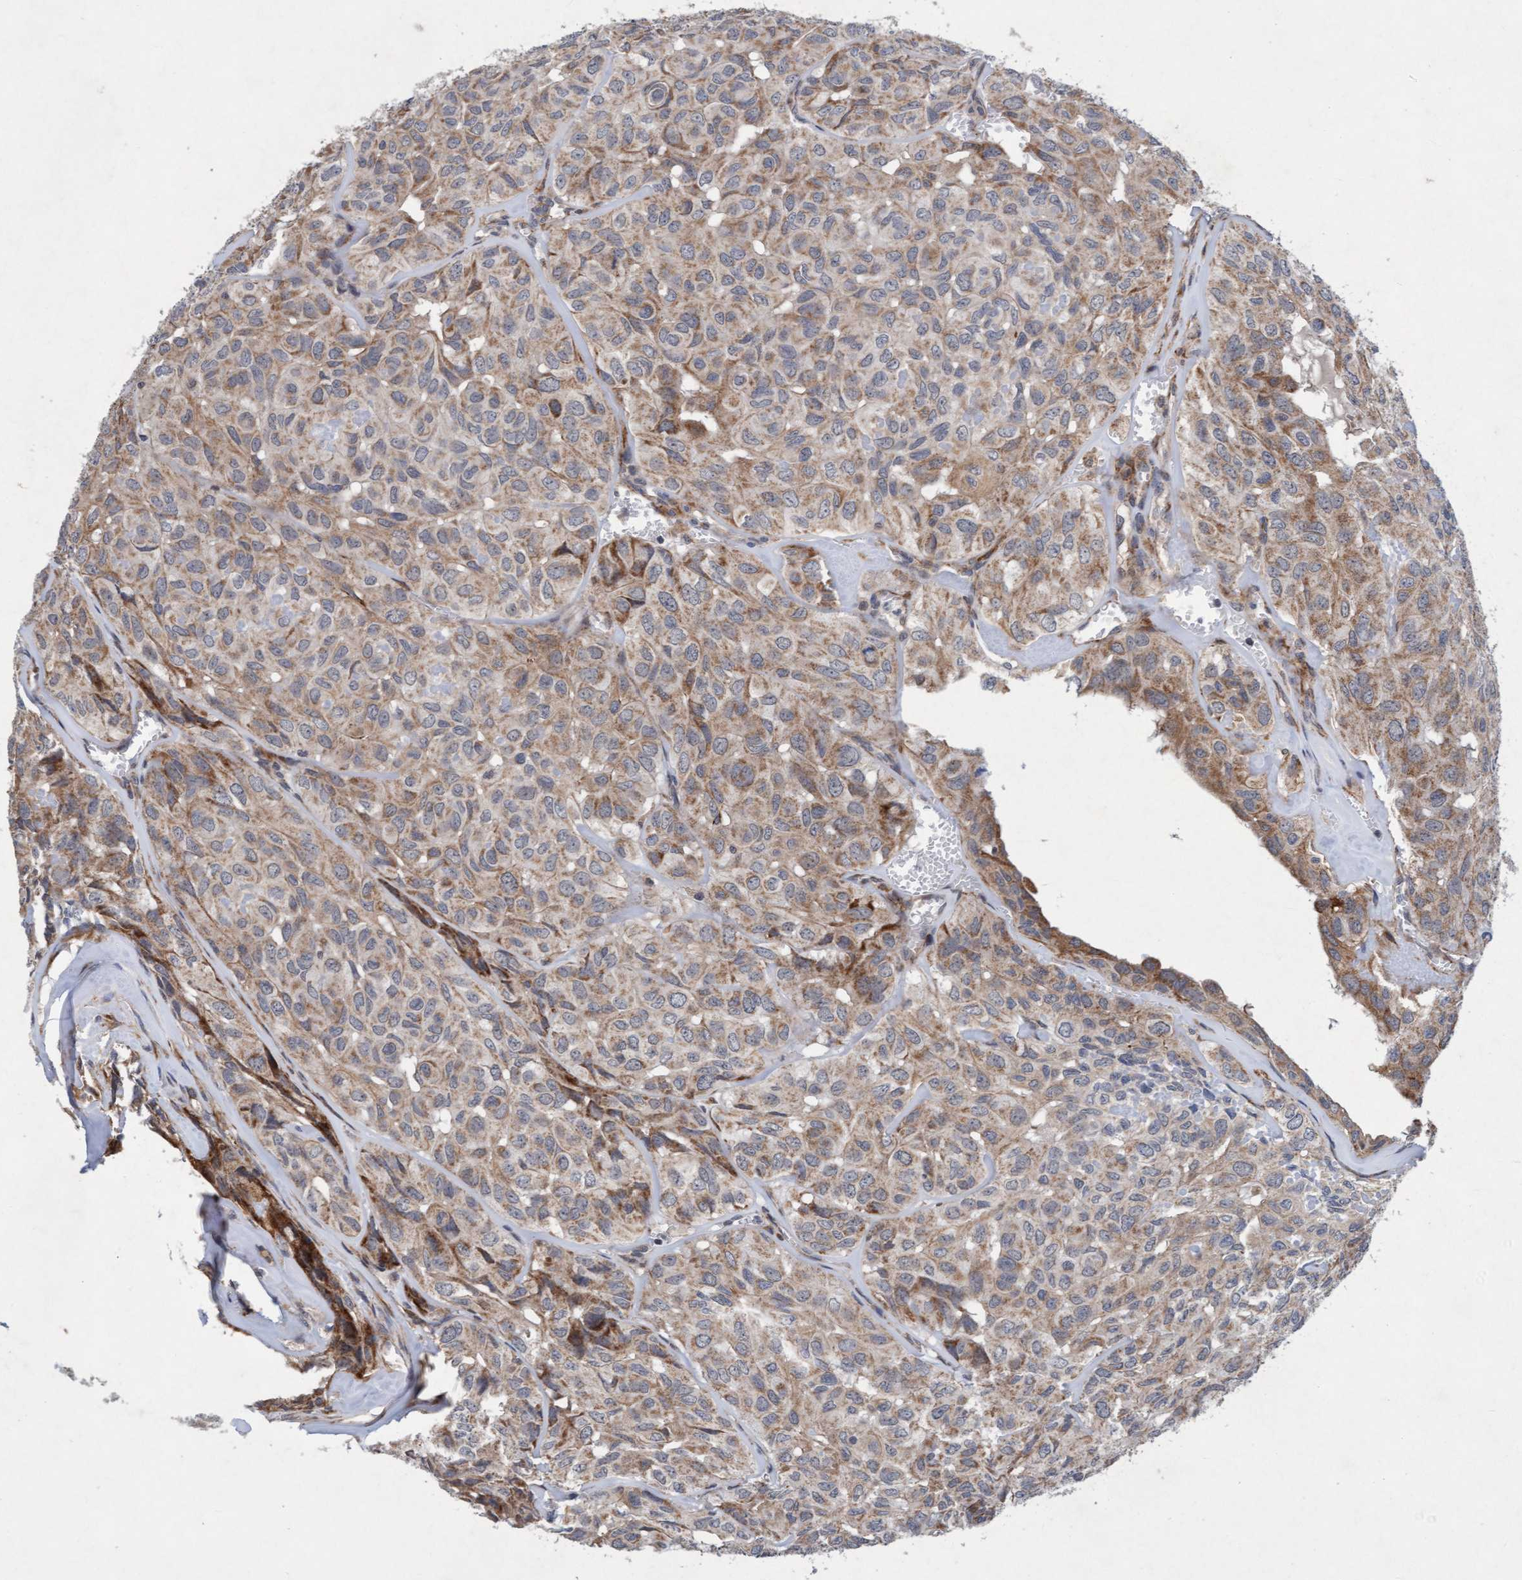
{"staining": {"intensity": "weak", "quantity": "25%-75%", "location": "cytoplasmic/membranous"}, "tissue": "head and neck cancer", "cell_type": "Tumor cells", "image_type": "cancer", "snomed": [{"axis": "morphology", "description": "Adenocarcinoma, NOS"}, {"axis": "topography", "description": "Salivary gland, NOS"}, {"axis": "topography", "description": "Head-Neck"}], "caption": "A photomicrograph of head and neck cancer (adenocarcinoma) stained for a protein reveals weak cytoplasmic/membranous brown staining in tumor cells.", "gene": "TMEM70", "patient": {"sex": "female", "age": 76}}